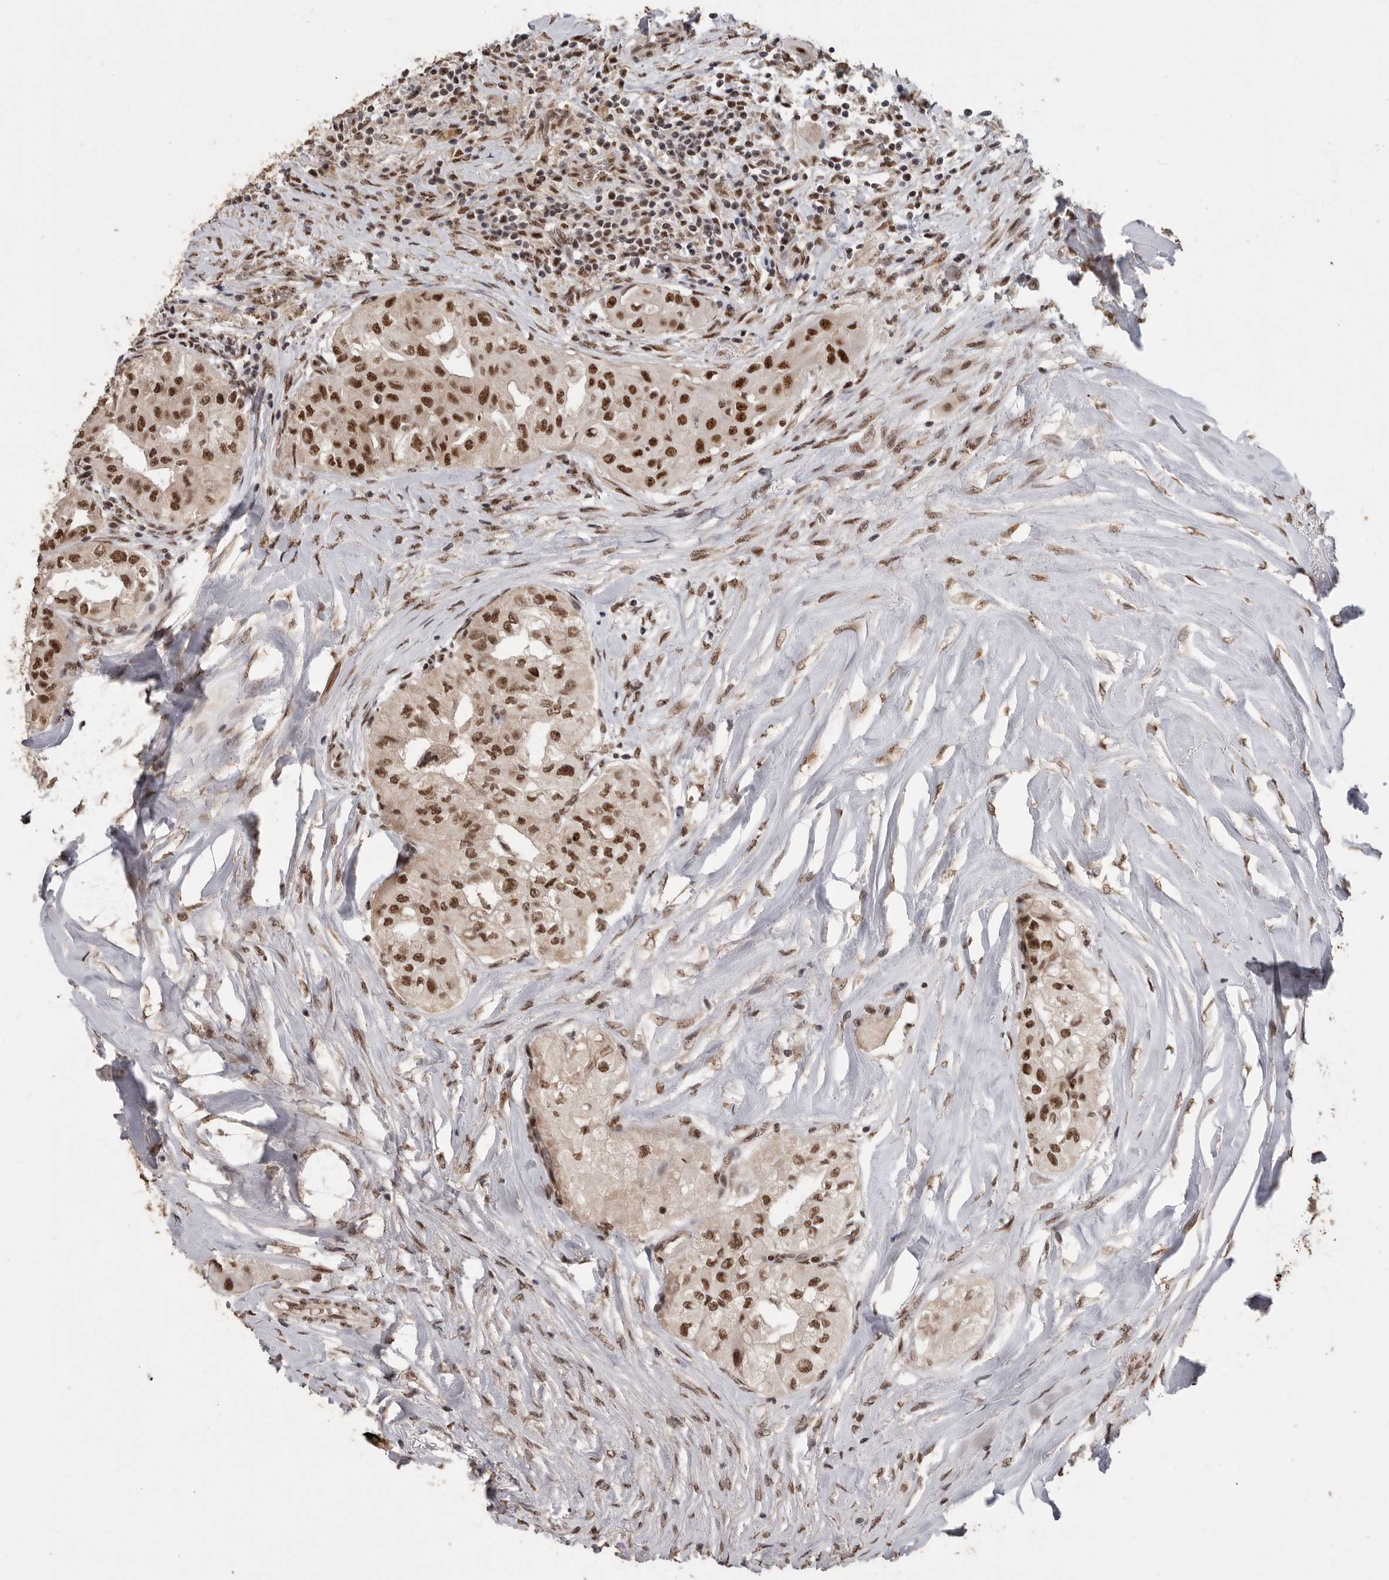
{"staining": {"intensity": "strong", "quantity": ">75%", "location": "nuclear"}, "tissue": "thyroid cancer", "cell_type": "Tumor cells", "image_type": "cancer", "snomed": [{"axis": "morphology", "description": "Papillary adenocarcinoma, NOS"}, {"axis": "topography", "description": "Thyroid gland"}], "caption": "Thyroid papillary adenocarcinoma tissue exhibits strong nuclear positivity in approximately >75% of tumor cells", "gene": "PPP1R10", "patient": {"sex": "female", "age": 59}}